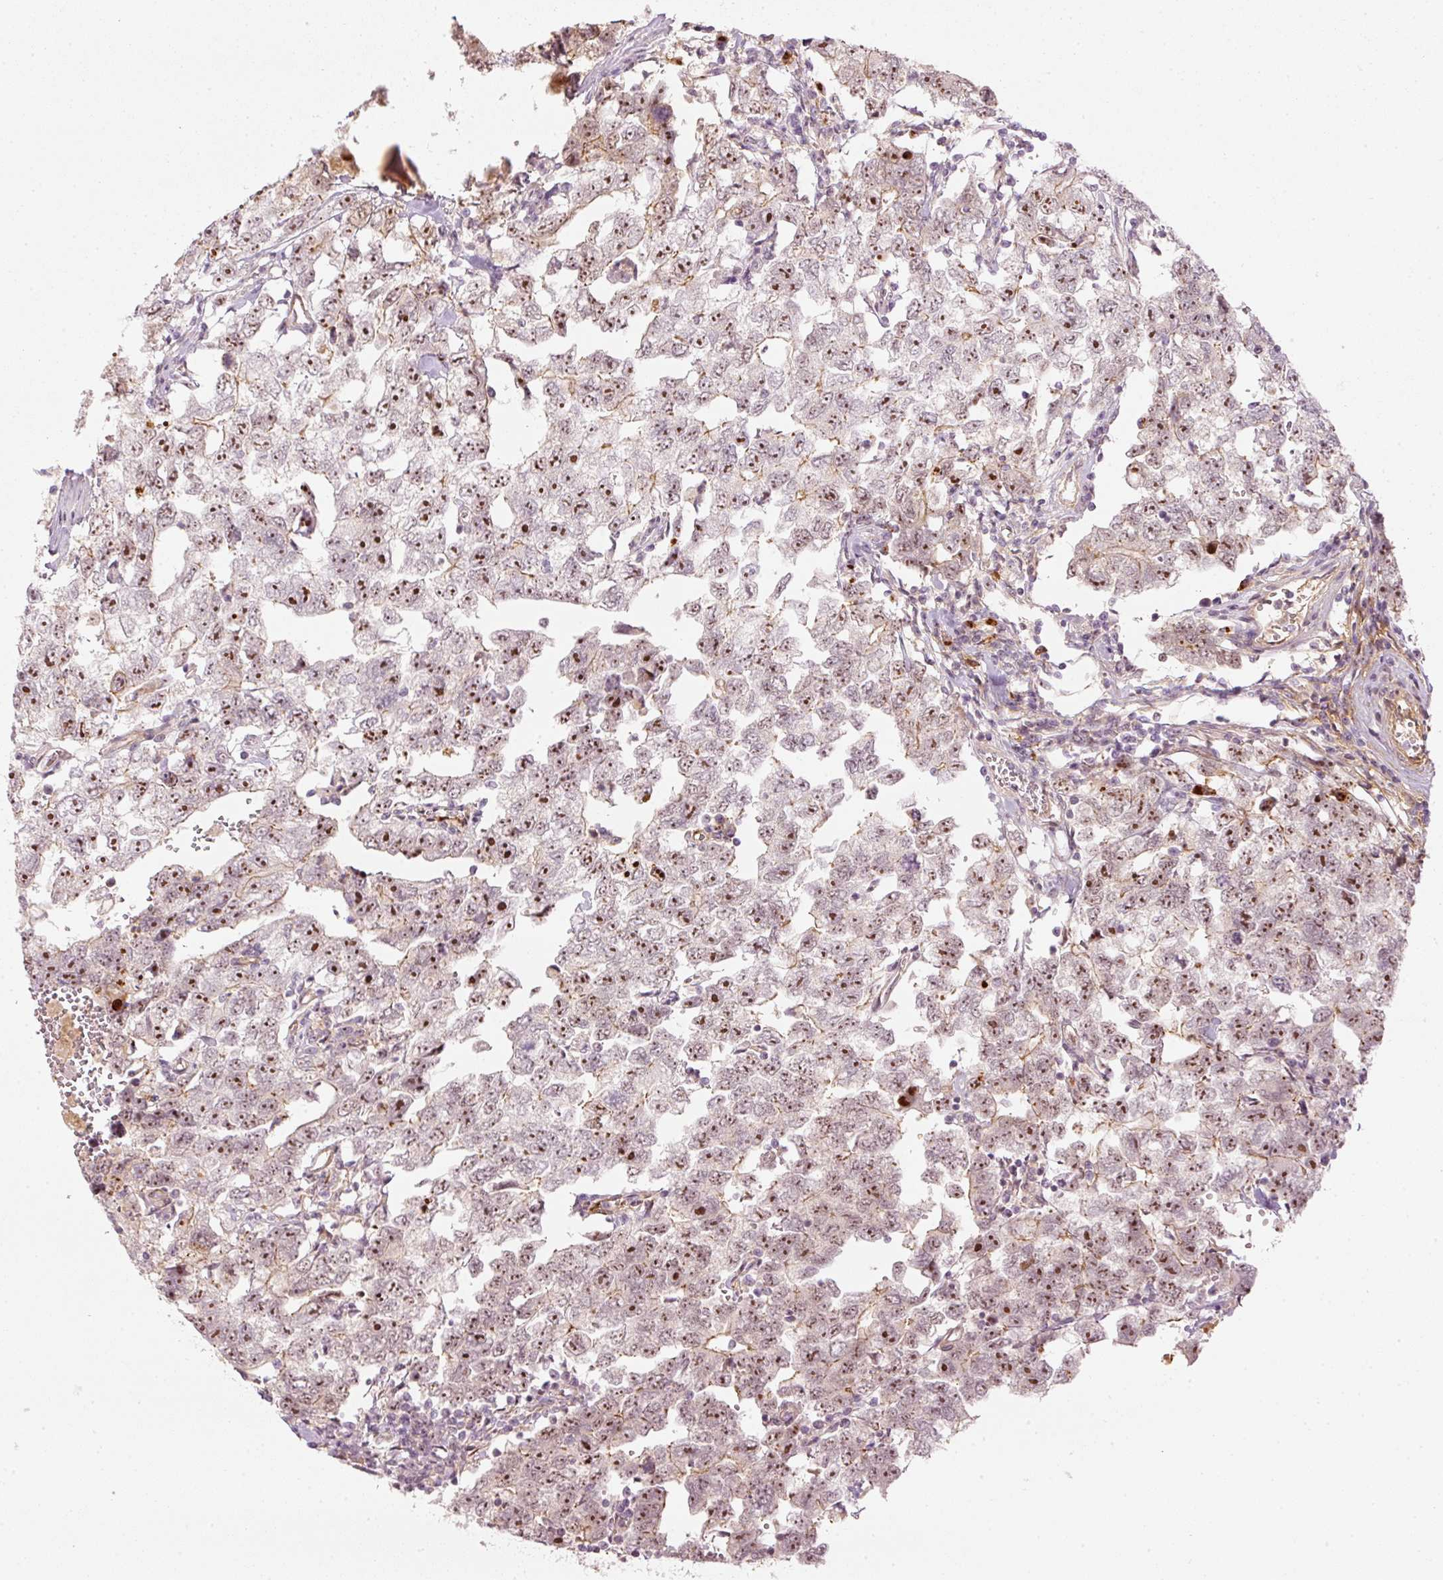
{"staining": {"intensity": "moderate", "quantity": ">75%", "location": "nuclear"}, "tissue": "testis cancer", "cell_type": "Tumor cells", "image_type": "cancer", "snomed": [{"axis": "morphology", "description": "Carcinoma, Embryonal, NOS"}, {"axis": "topography", "description": "Testis"}], "caption": "A brown stain highlights moderate nuclear expression of a protein in testis cancer (embryonal carcinoma) tumor cells. (brown staining indicates protein expression, while blue staining denotes nuclei).", "gene": "VCAM1", "patient": {"sex": "male", "age": 22}}